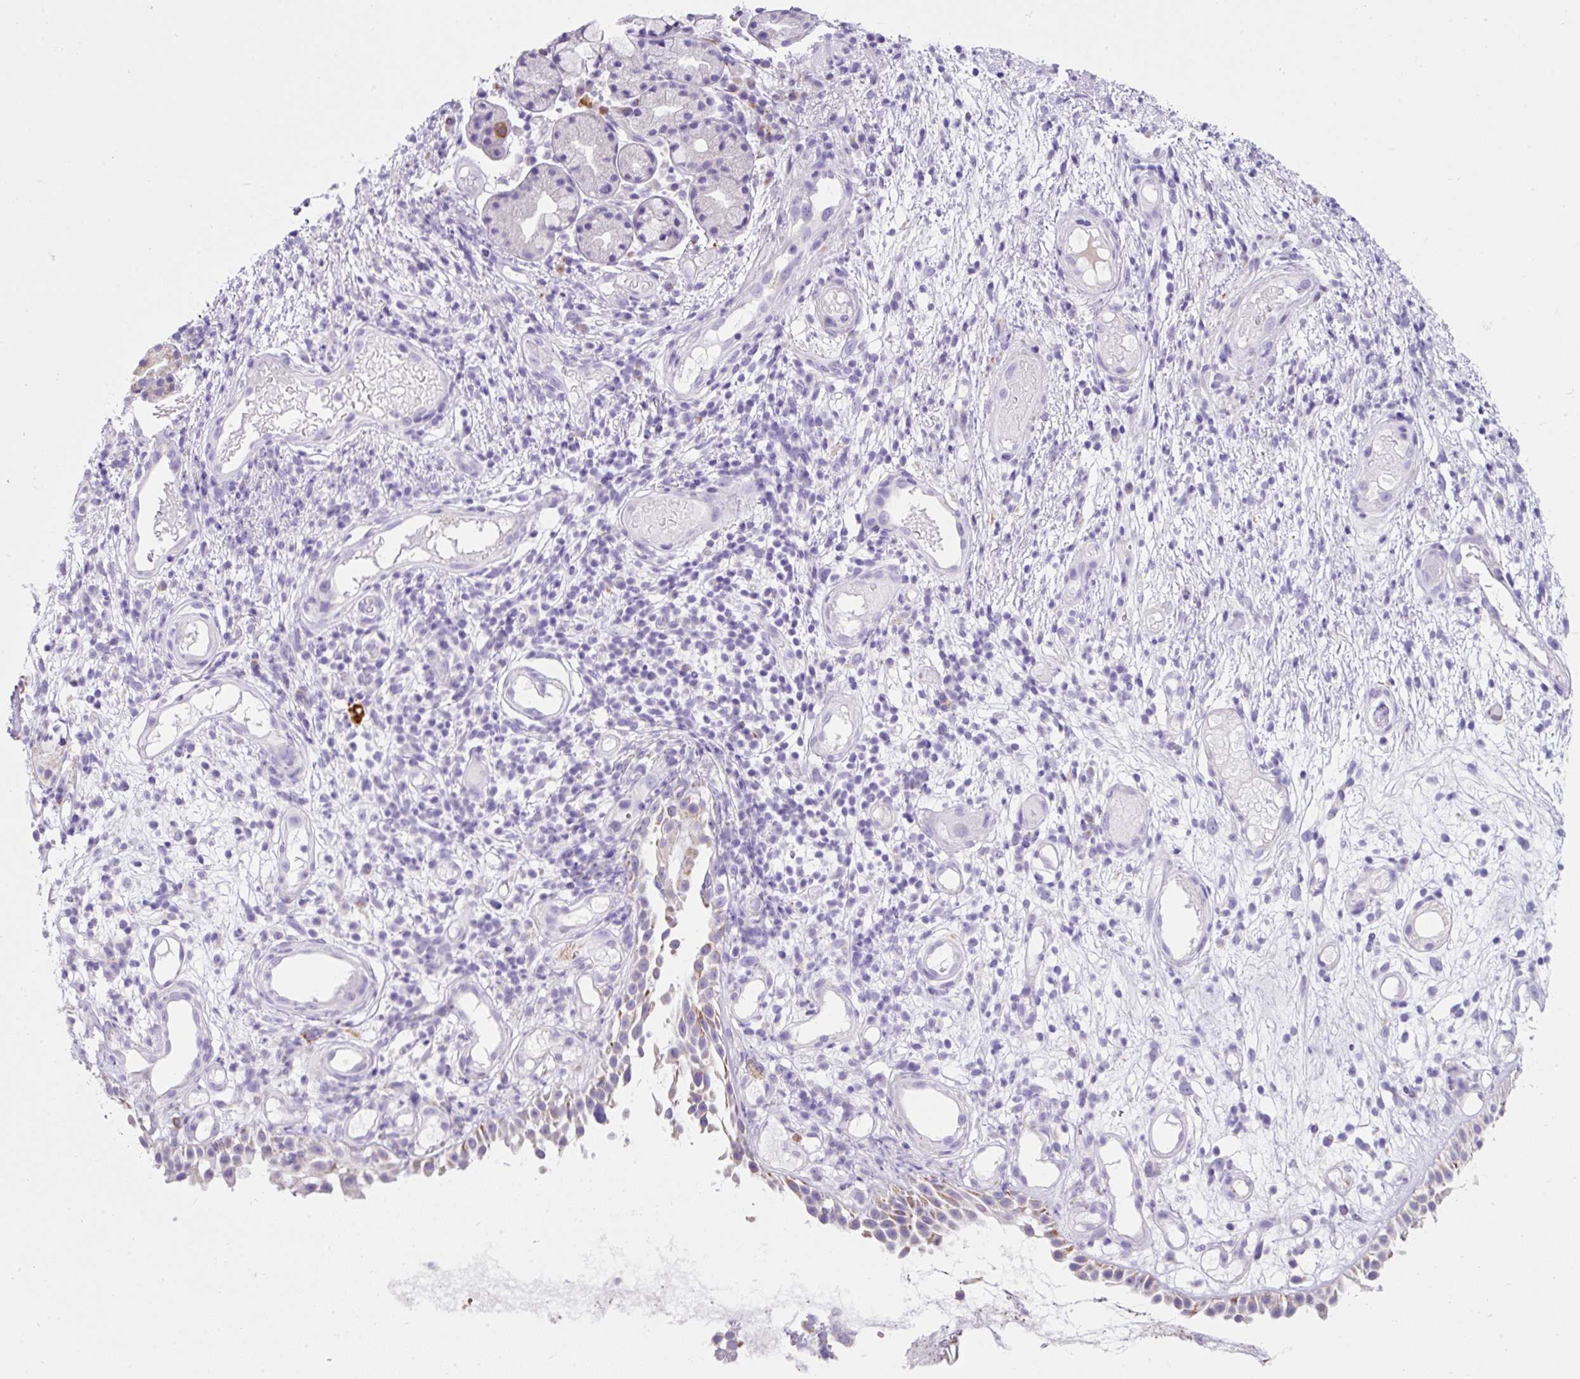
{"staining": {"intensity": "moderate", "quantity": "<25%", "location": "cytoplasmic/membranous"}, "tissue": "nasopharynx", "cell_type": "Respiratory epithelial cells", "image_type": "normal", "snomed": [{"axis": "morphology", "description": "Normal tissue, NOS"}, {"axis": "morphology", "description": "Inflammation, NOS"}, {"axis": "topography", "description": "Nasopharynx"}], "caption": "Moderate cytoplasmic/membranous staining for a protein is present in about <25% of respiratory epithelial cells of normal nasopharynx using immunohistochemistry.", "gene": "PLPP2", "patient": {"sex": "male", "age": 54}}